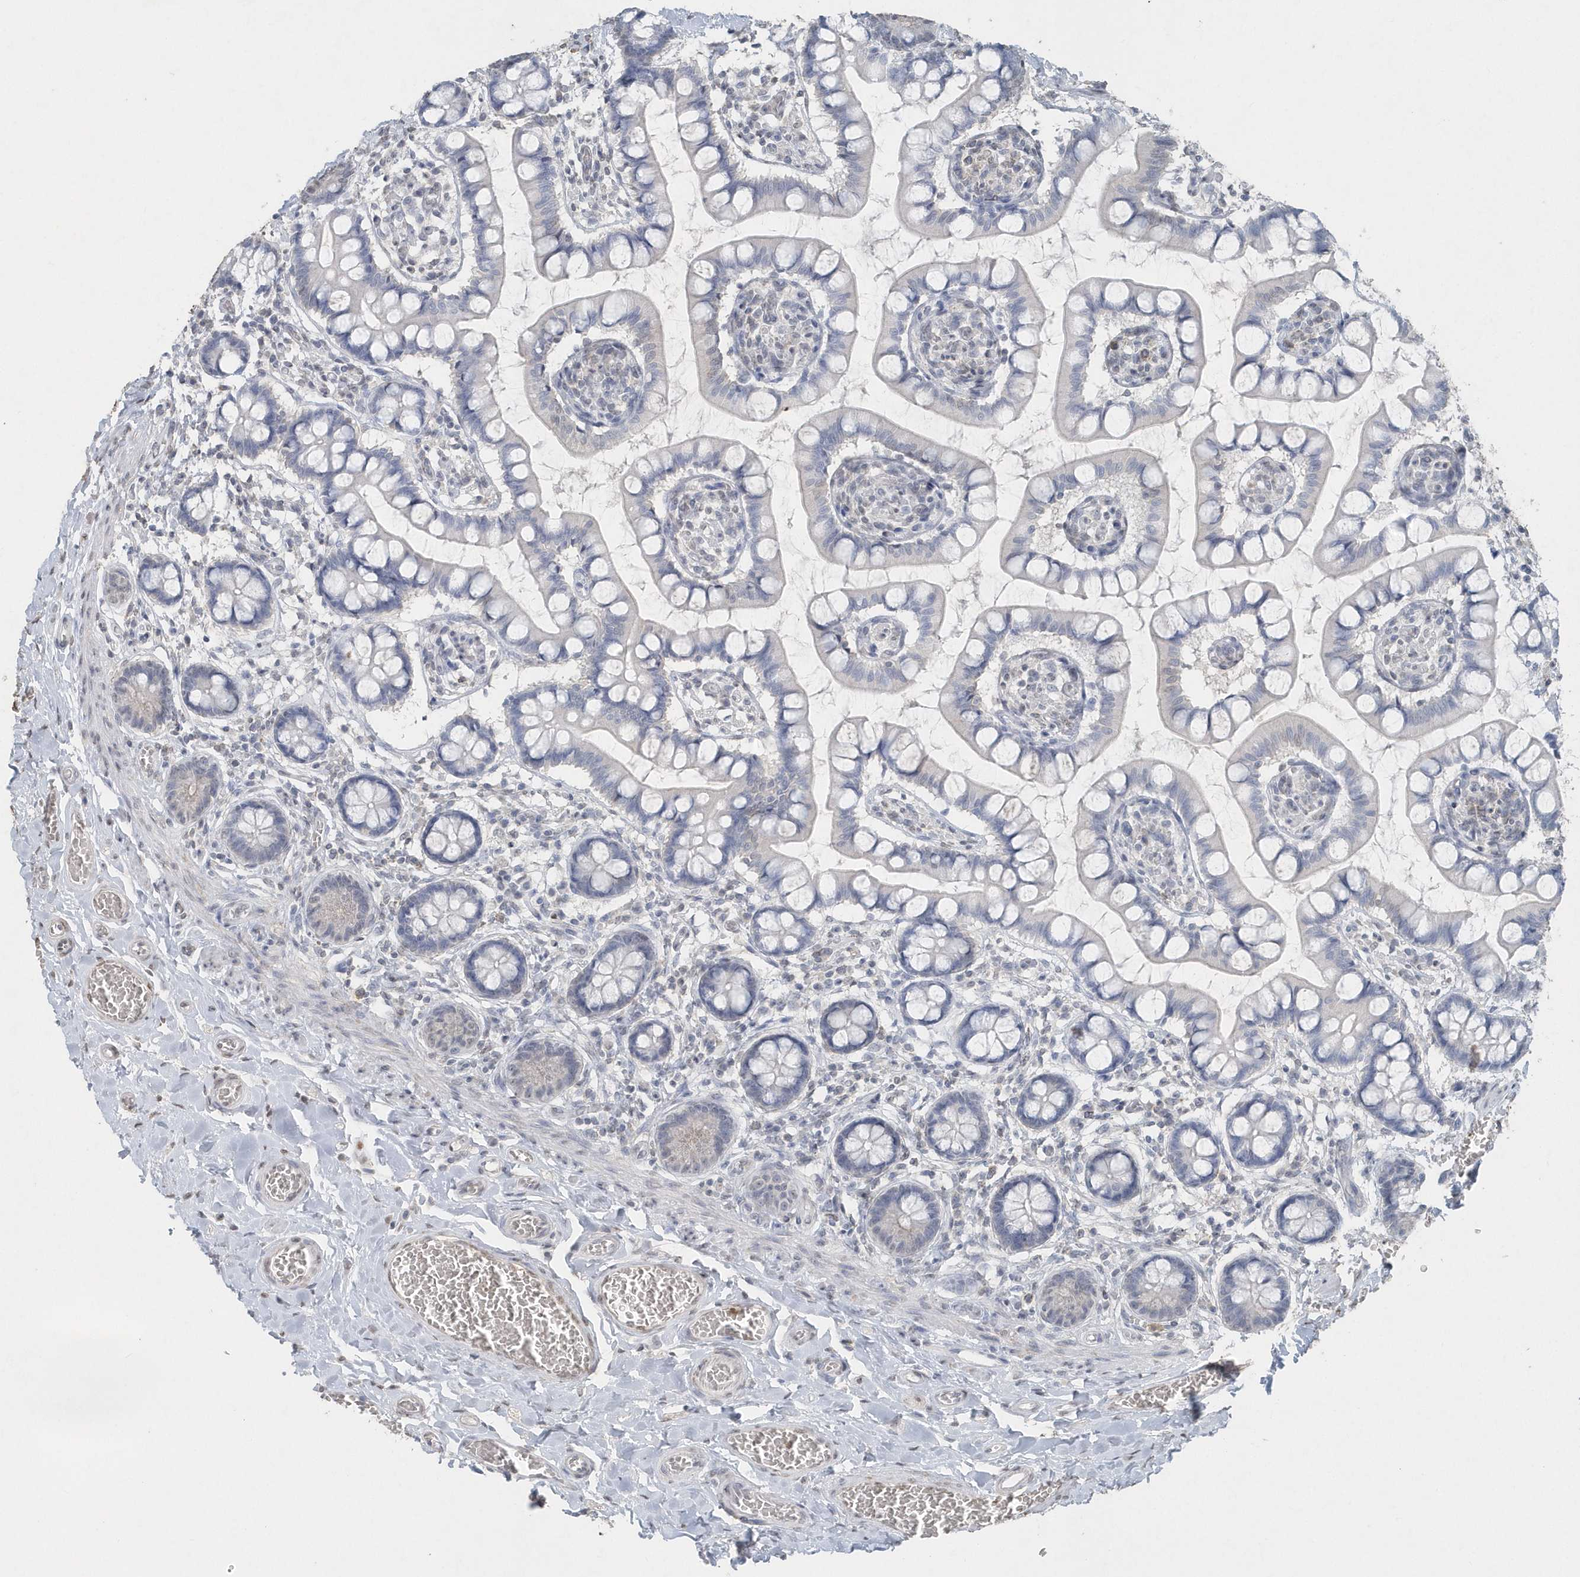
{"staining": {"intensity": "negative", "quantity": "none", "location": "none"}, "tissue": "small intestine", "cell_type": "Glandular cells", "image_type": "normal", "snomed": [{"axis": "morphology", "description": "Normal tissue, NOS"}, {"axis": "topography", "description": "Small intestine"}], "caption": "High power microscopy histopathology image of an immunohistochemistry (IHC) image of benign small intestine, revealing no significant expression in glandular cells.", "gene": "PDCD1", "patient": {"sex": "male", "age": 52}}